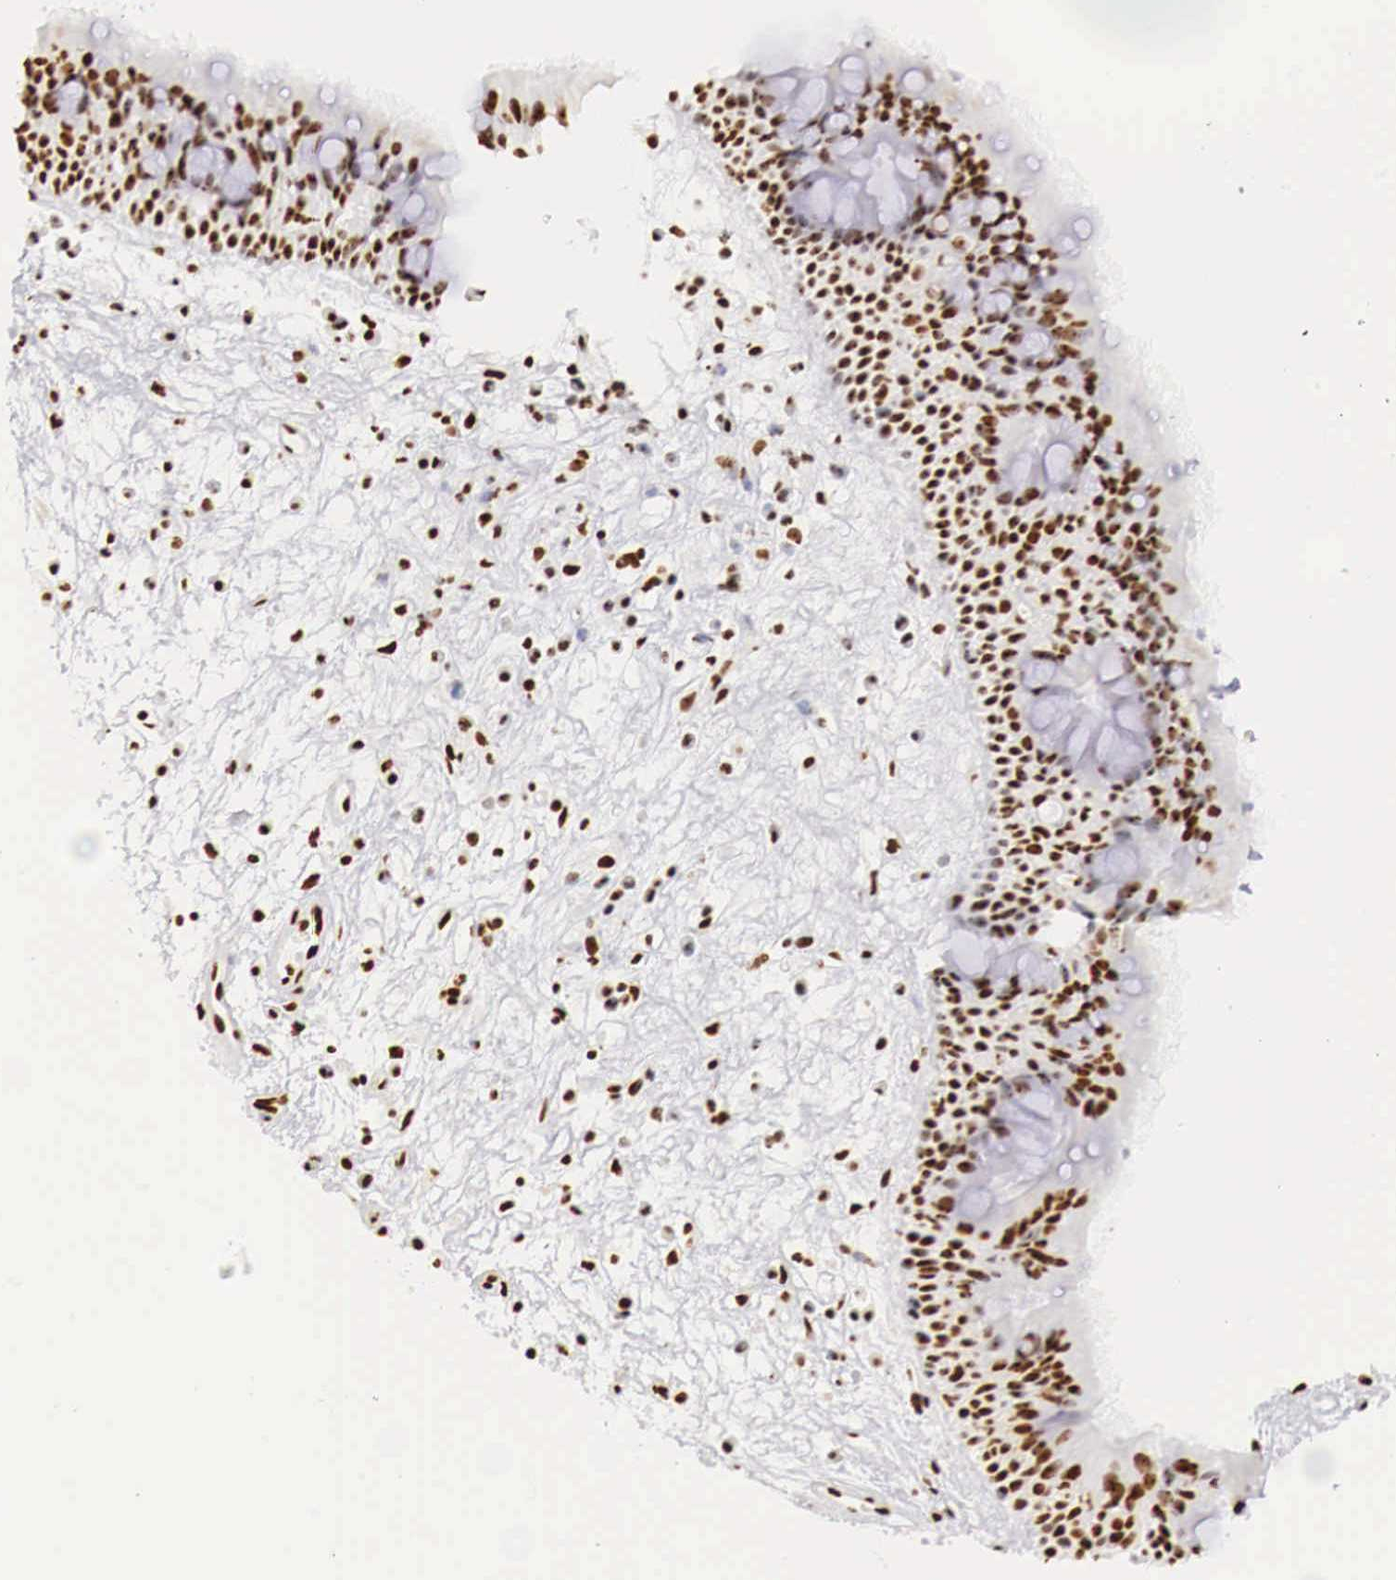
{"staining": {"intensity": "strong", "quantity": ">75%", "location": "nuclear"}, "tissue": "nasopharynx", "cell_type": "Respiratory epithelial cells", "image_type": "normal", "snomed": [{"axis": "morphology", "description": "Normal tissue, NOS"}, {"axis": "topography", "description": "Nasopharynx"}], "caption": "Immunohistochemistry staining of benign nasopharynx, which reveals high levels of strong nuclear staining in approximately >75% of respiratory epithelial cells indicating strong nuclear protein staining. The staining was performed using DAB (3,3'-diaminobenzidine) (brown) for protein detection and nuclei were counterstained in hematoxylin (blue).", "gene": "DKC1", "patient": {"sex": "male", "age": 63}}